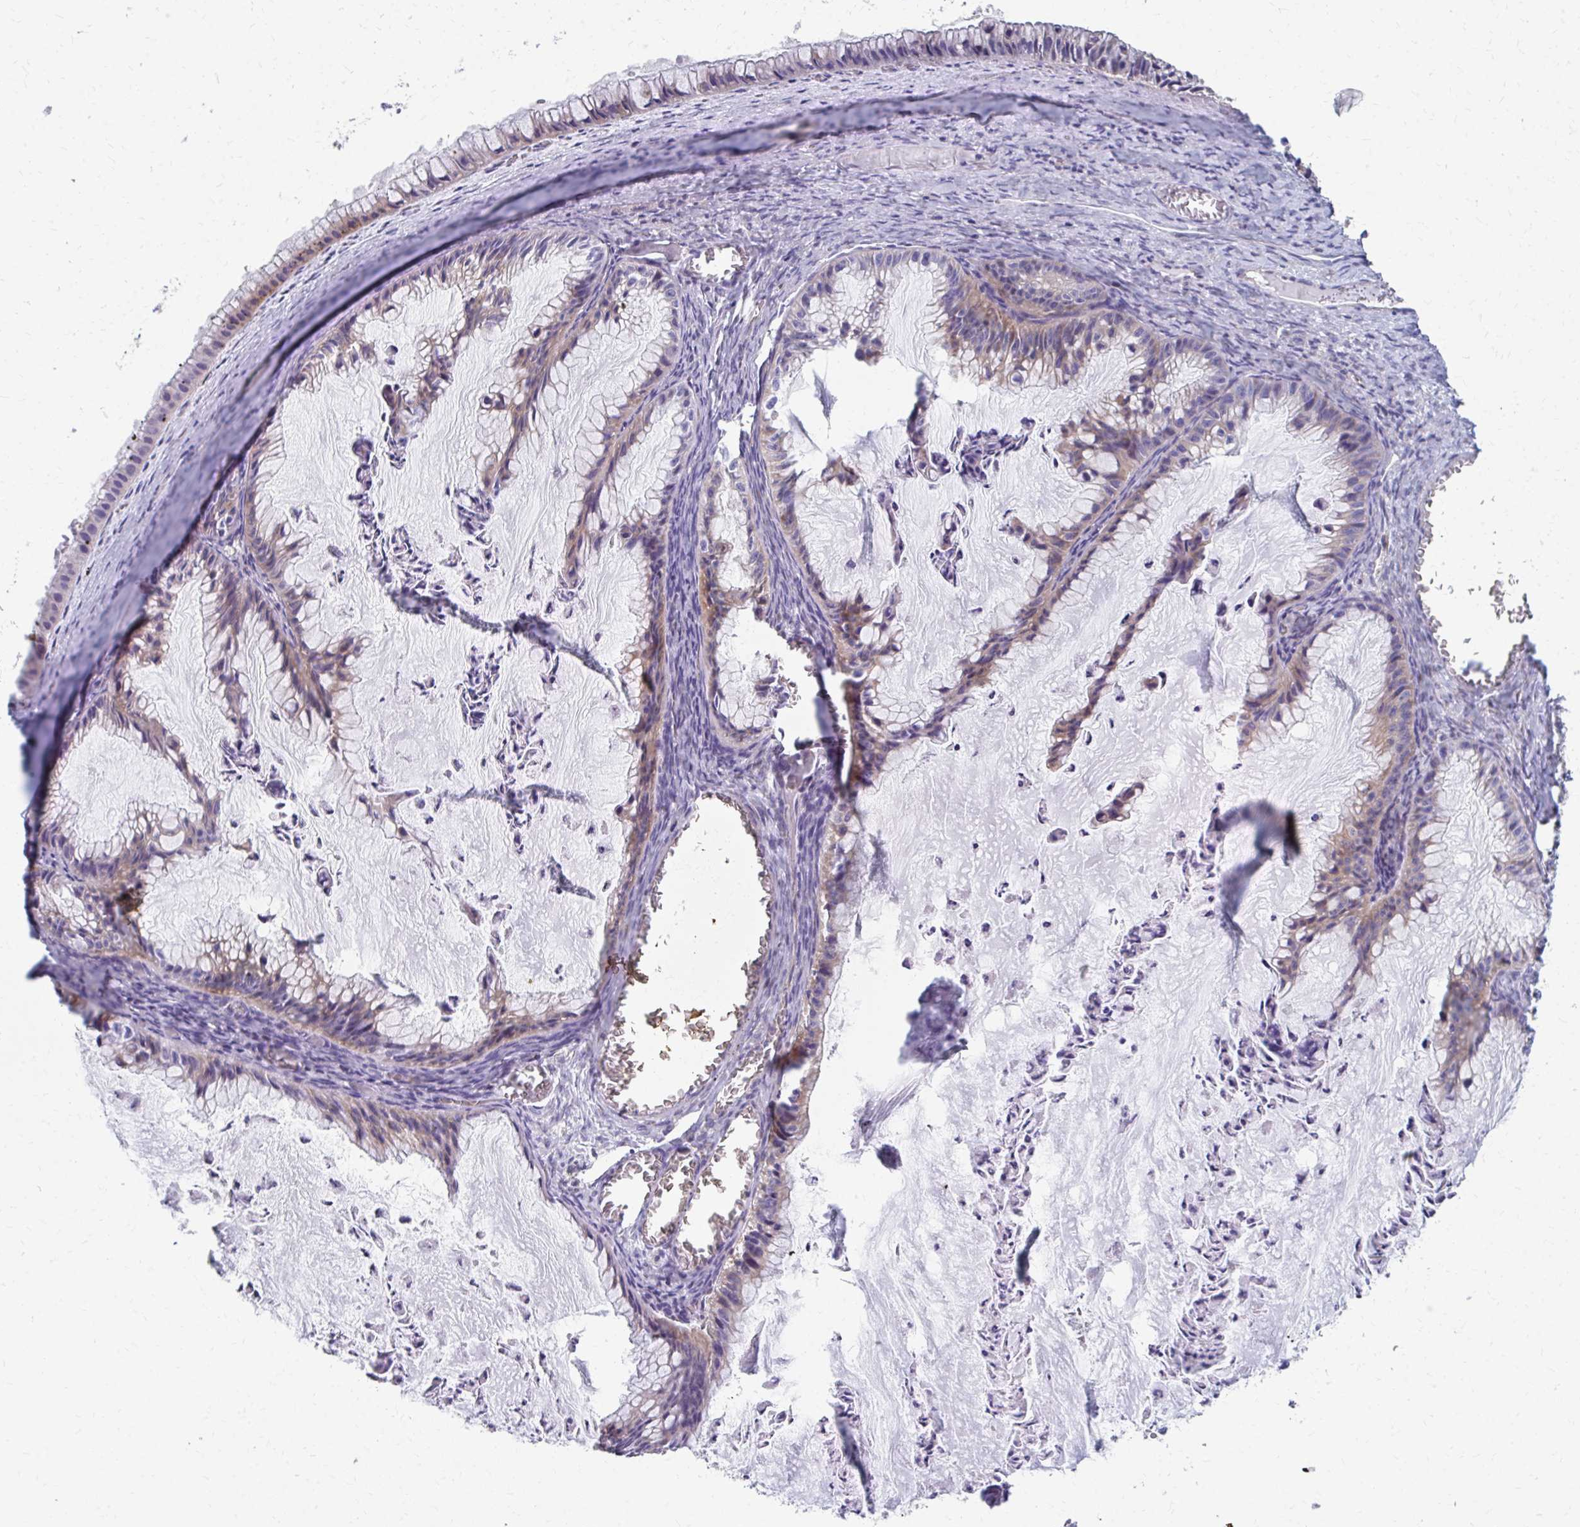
{"staining": {"intensity": "weak", "quantity": "25%-75%", "location": "cytoplasmic/membranous"}, "tissue": "ovarian cancer", "cell_type": "Tumor cells", "image_type": "cancer", "snomed": [{"axis": "morphology", "description": "Cystadenocarcinoma, mucinous, NOS"}, {"axis": "topography", "description": "Ovary"}], "caption": "A low amount of weak cytoplasmic/membranous expression is present in about 25%-75% of tumor cells in mucinous cystadenocarcinoma (ovarian) tissue. (DAB IHC with brightfield microscopy, high magnification).", "gene": "RCC1L", "patient": {"sex": "female", "age": 72}}